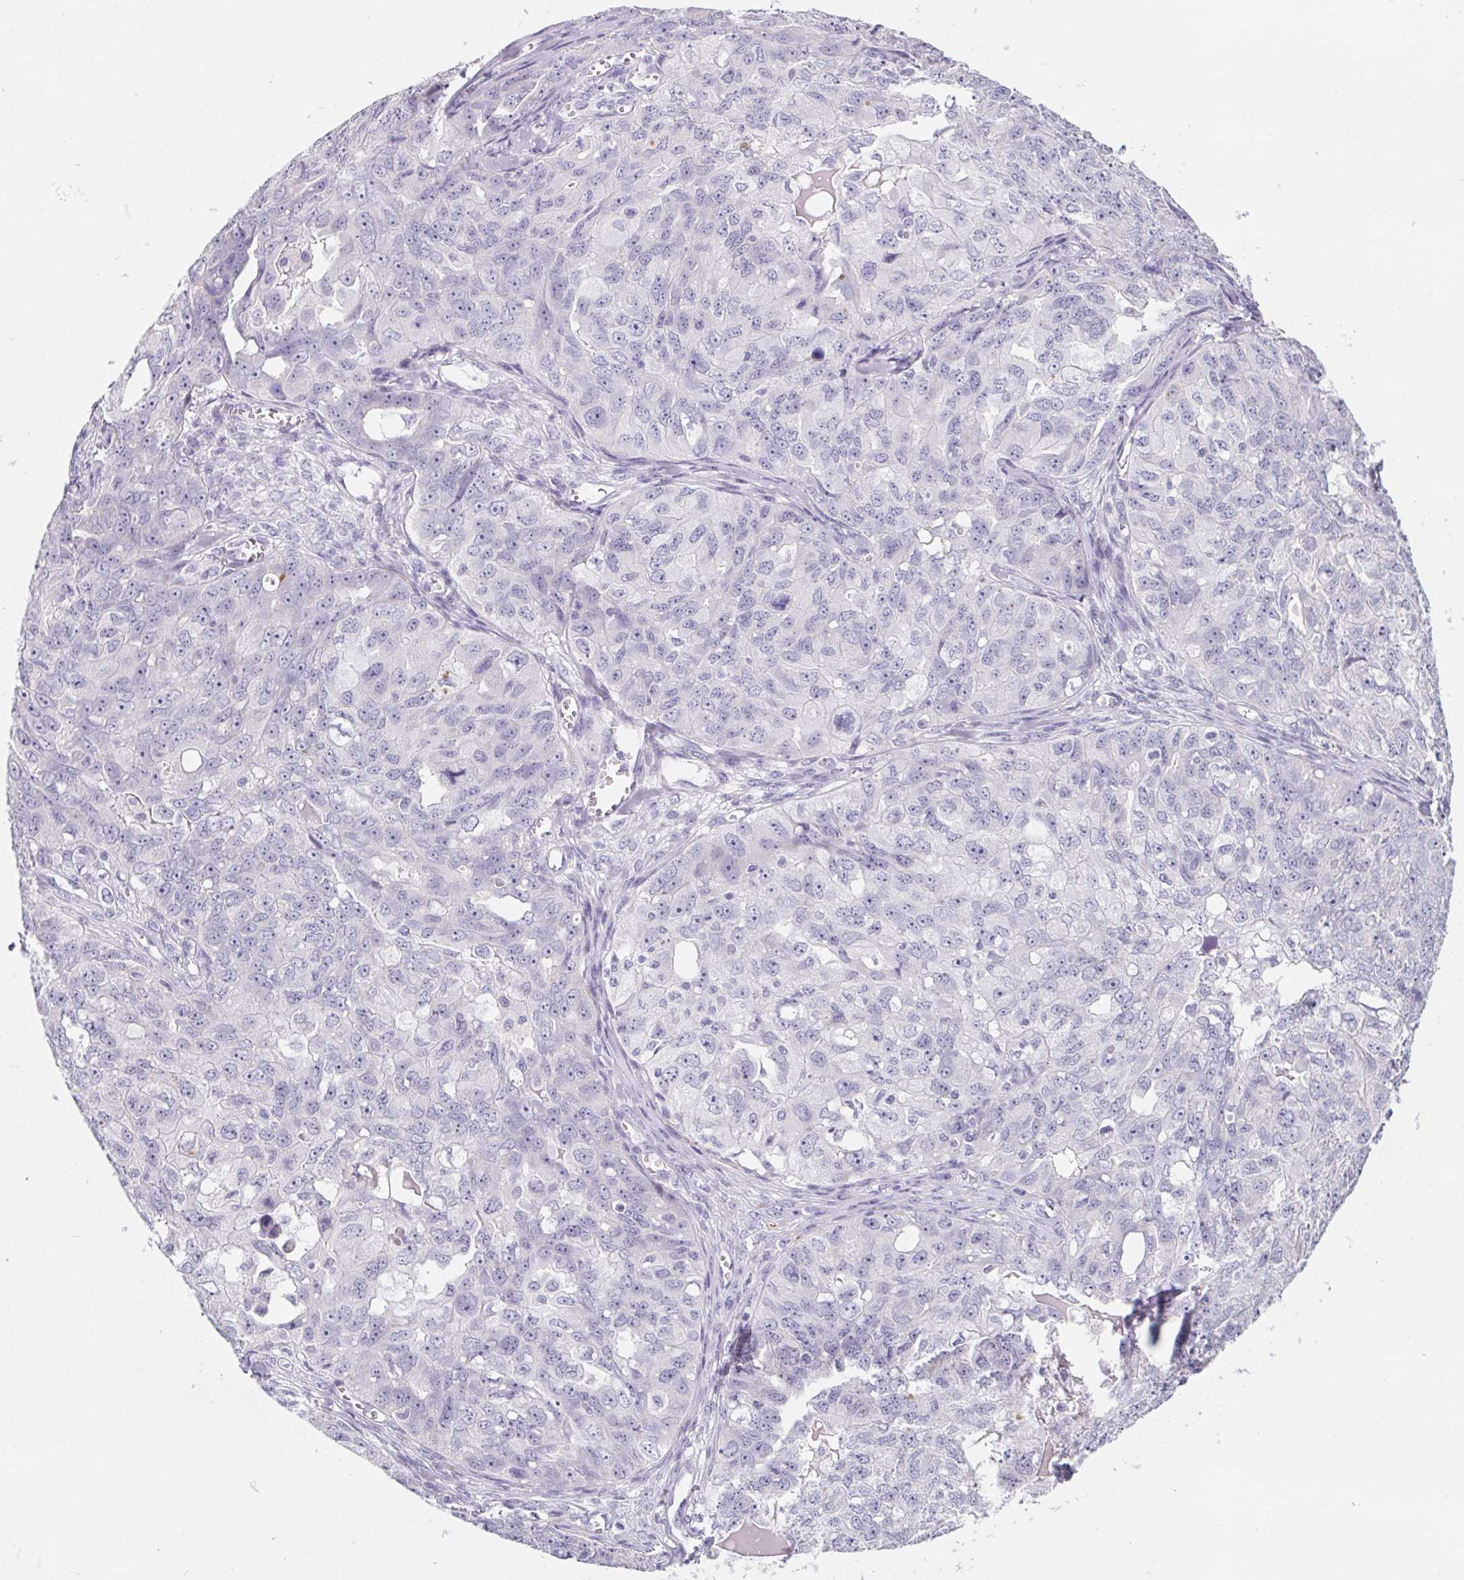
{"staining": {"intensity": "negative", "quantity": "none", "location": "none"}, "tissue": "ovarian cancer", "cell_type": "Tumor cells", "image_type": "cancer", "snomed": [{"axis": "morphology", "description": "Carcinoma, endometroid"}, {"axis": "topography", "description": "Ovary"}], "caption": "Immunohistochemistry photomicrograph of human ovarian endometroid carcinoma stained for a protein (brown), which exhibits no staining in tumor cells. (Brightfield microscopy of DAB (3,3'-diaminobenzidine) IHC at high magnification).", "gene": "FDX1", "patient": {"sex": "female", "age": 70}}